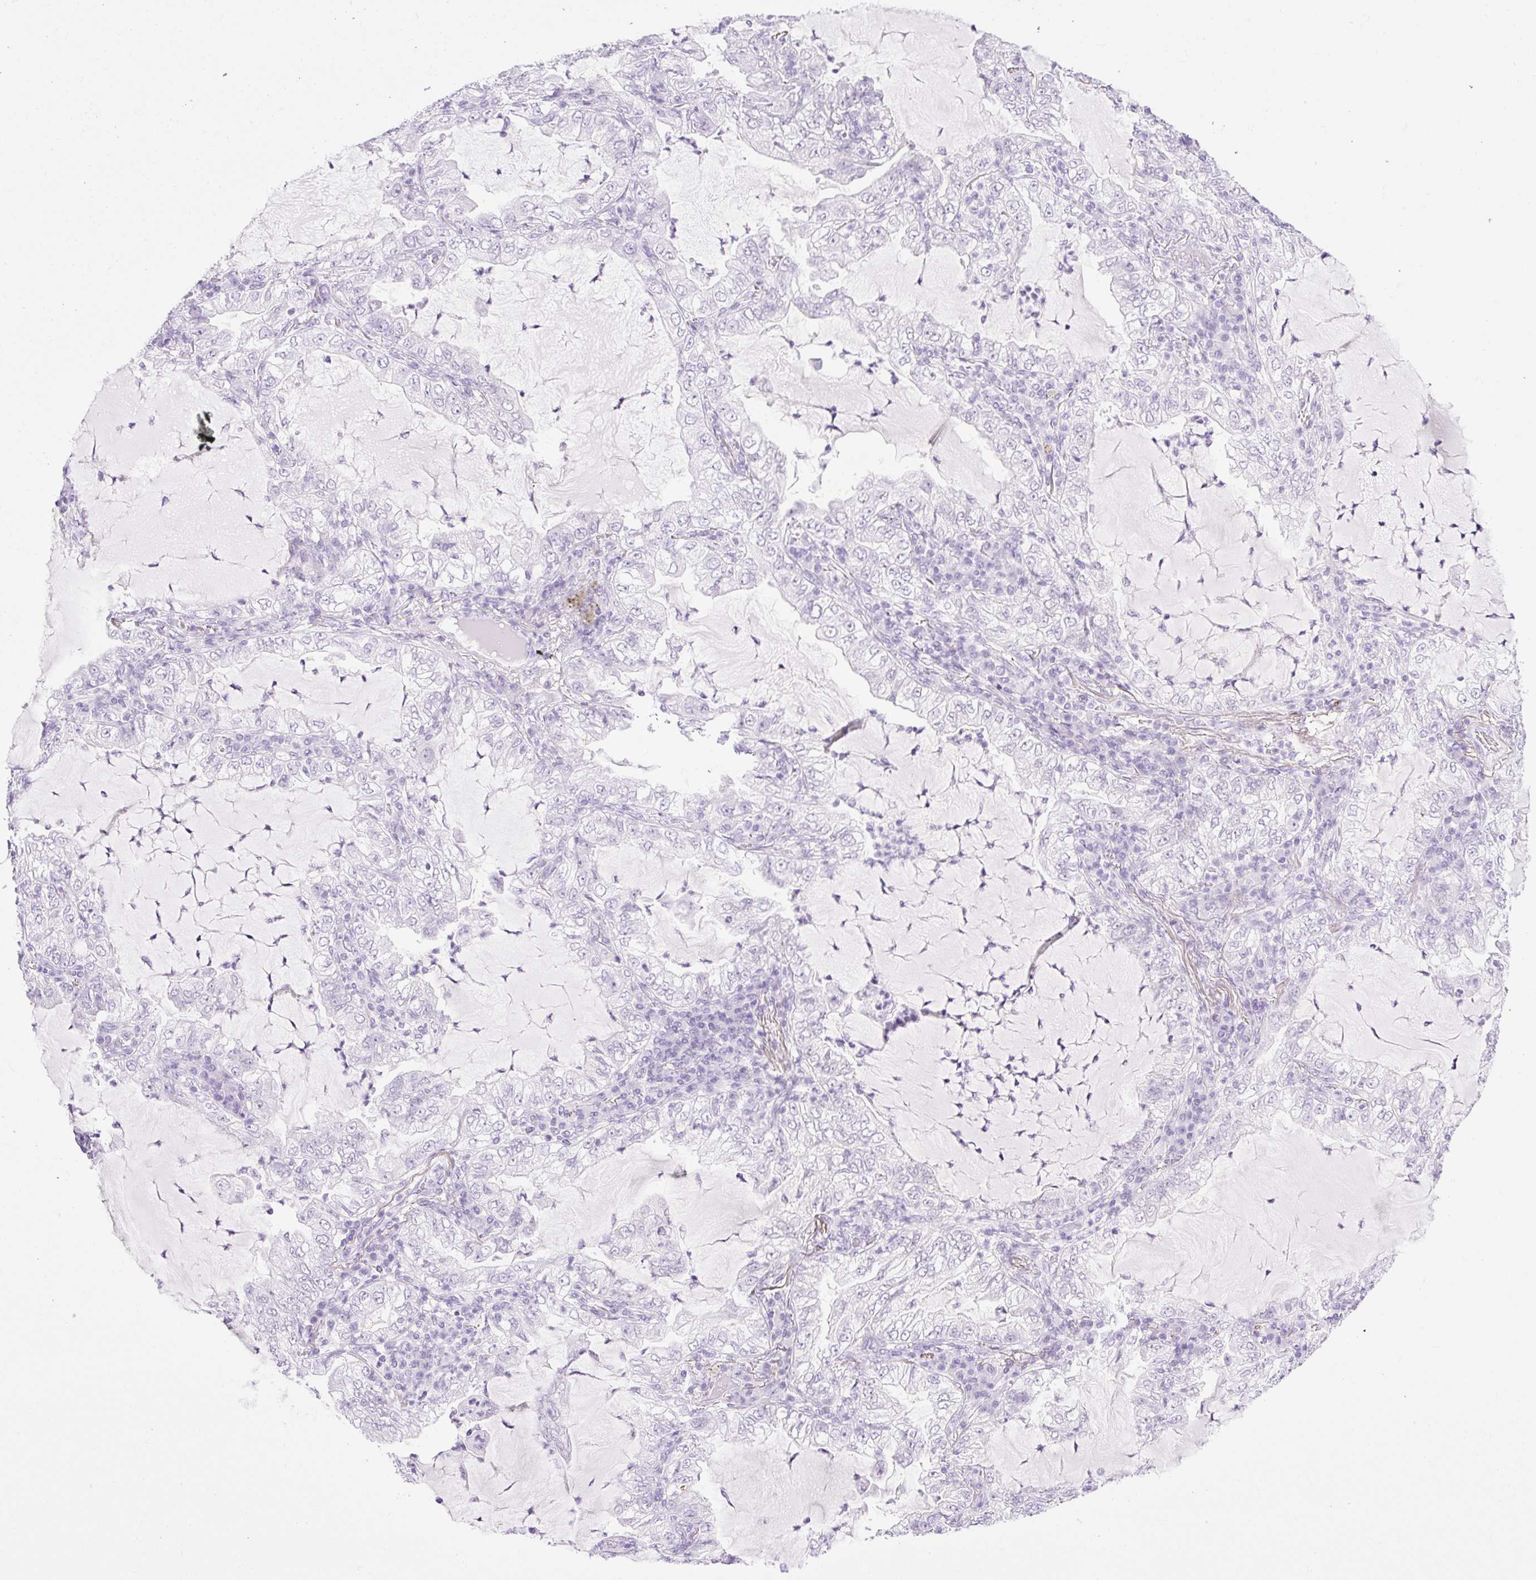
{"staining": {"intensity": "negative", "quantity": "none", "location": "none"}, "tissue": "lung cancer", "cell_type": "Tumor cells", "image_type": "cancer", "snomed": [{"axis": "morphology", "description": "Adenocarcinoma, NOS"}, {"axis": "topography", "description": "Lung"}], "caption": "Immunohistochemistry (IHC) of lung cancer reveals no staining in tumor cells.", "gene": "SPRR4", "patient": {"sex": "female", "age": 73}}